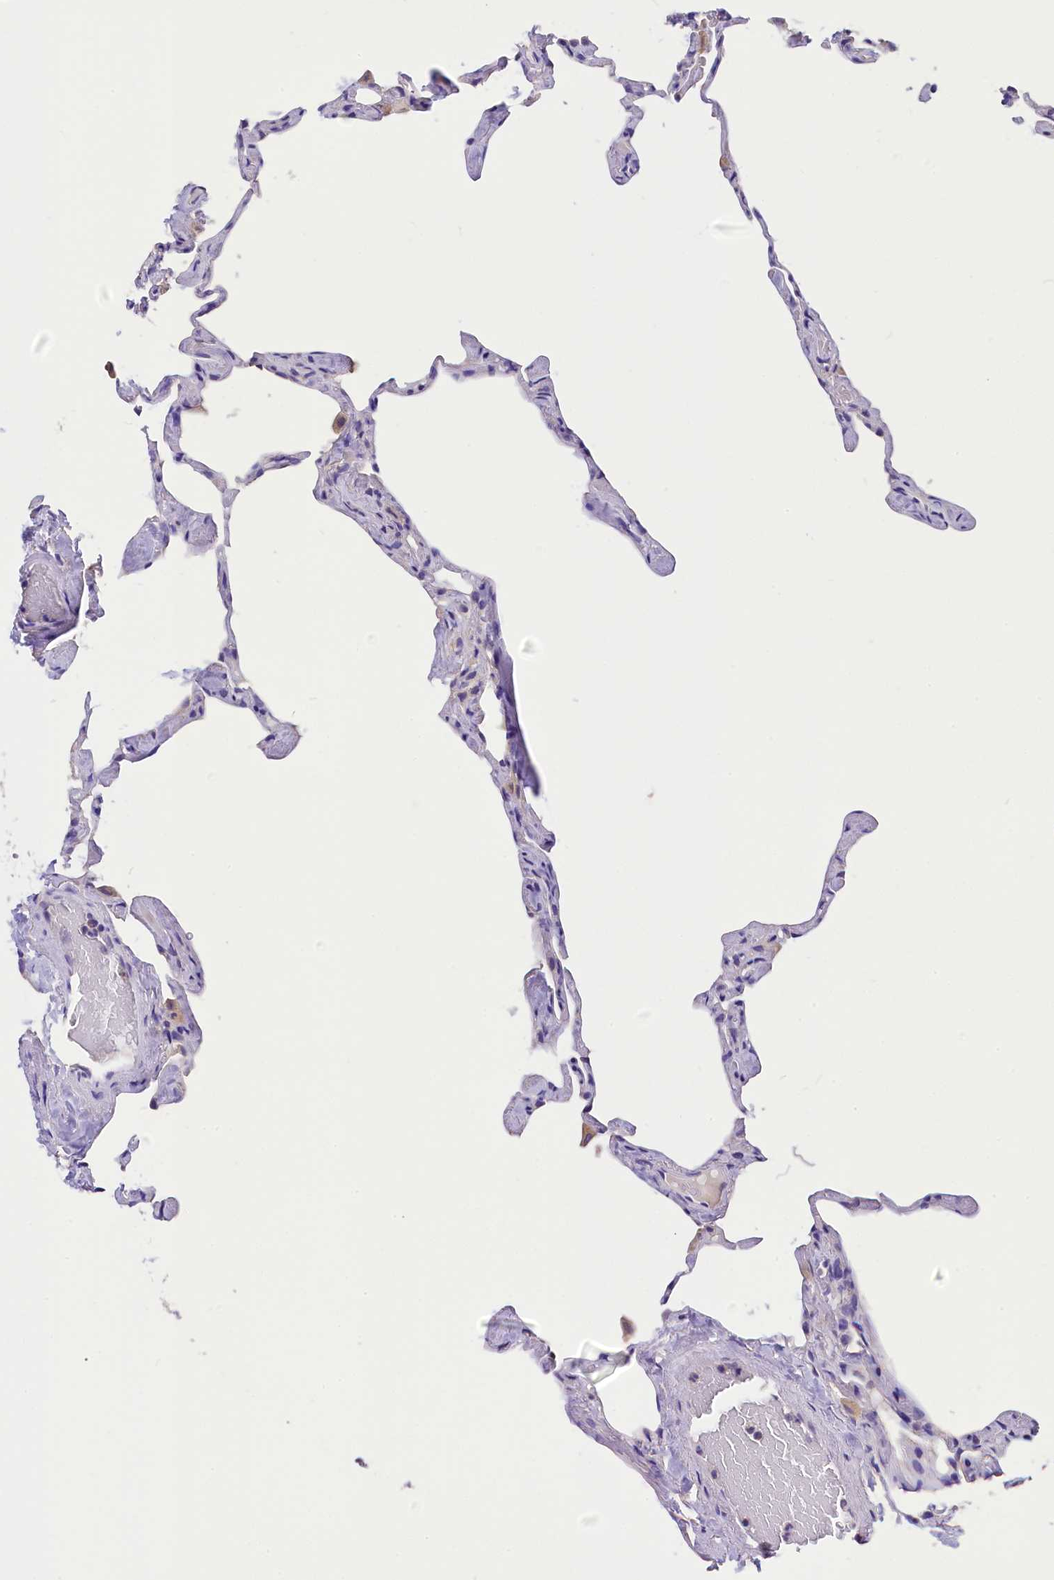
{"staining": {"intensity": "negative", "quantity": "none", "location": "none"}, "tissue": "lung", "cell_type": "Alveolar cells", "image_type": "normal", "snomed": [{"axis": "morphology", "description": "Normal tissue, NOS"}, {"axis": "topography", "description": "Lung"}], "caption": "Alveolar cells show no significant protein staining in benign lung.", "gene": "AP3B2", "patient": {"sex": "male", "age": 65}}